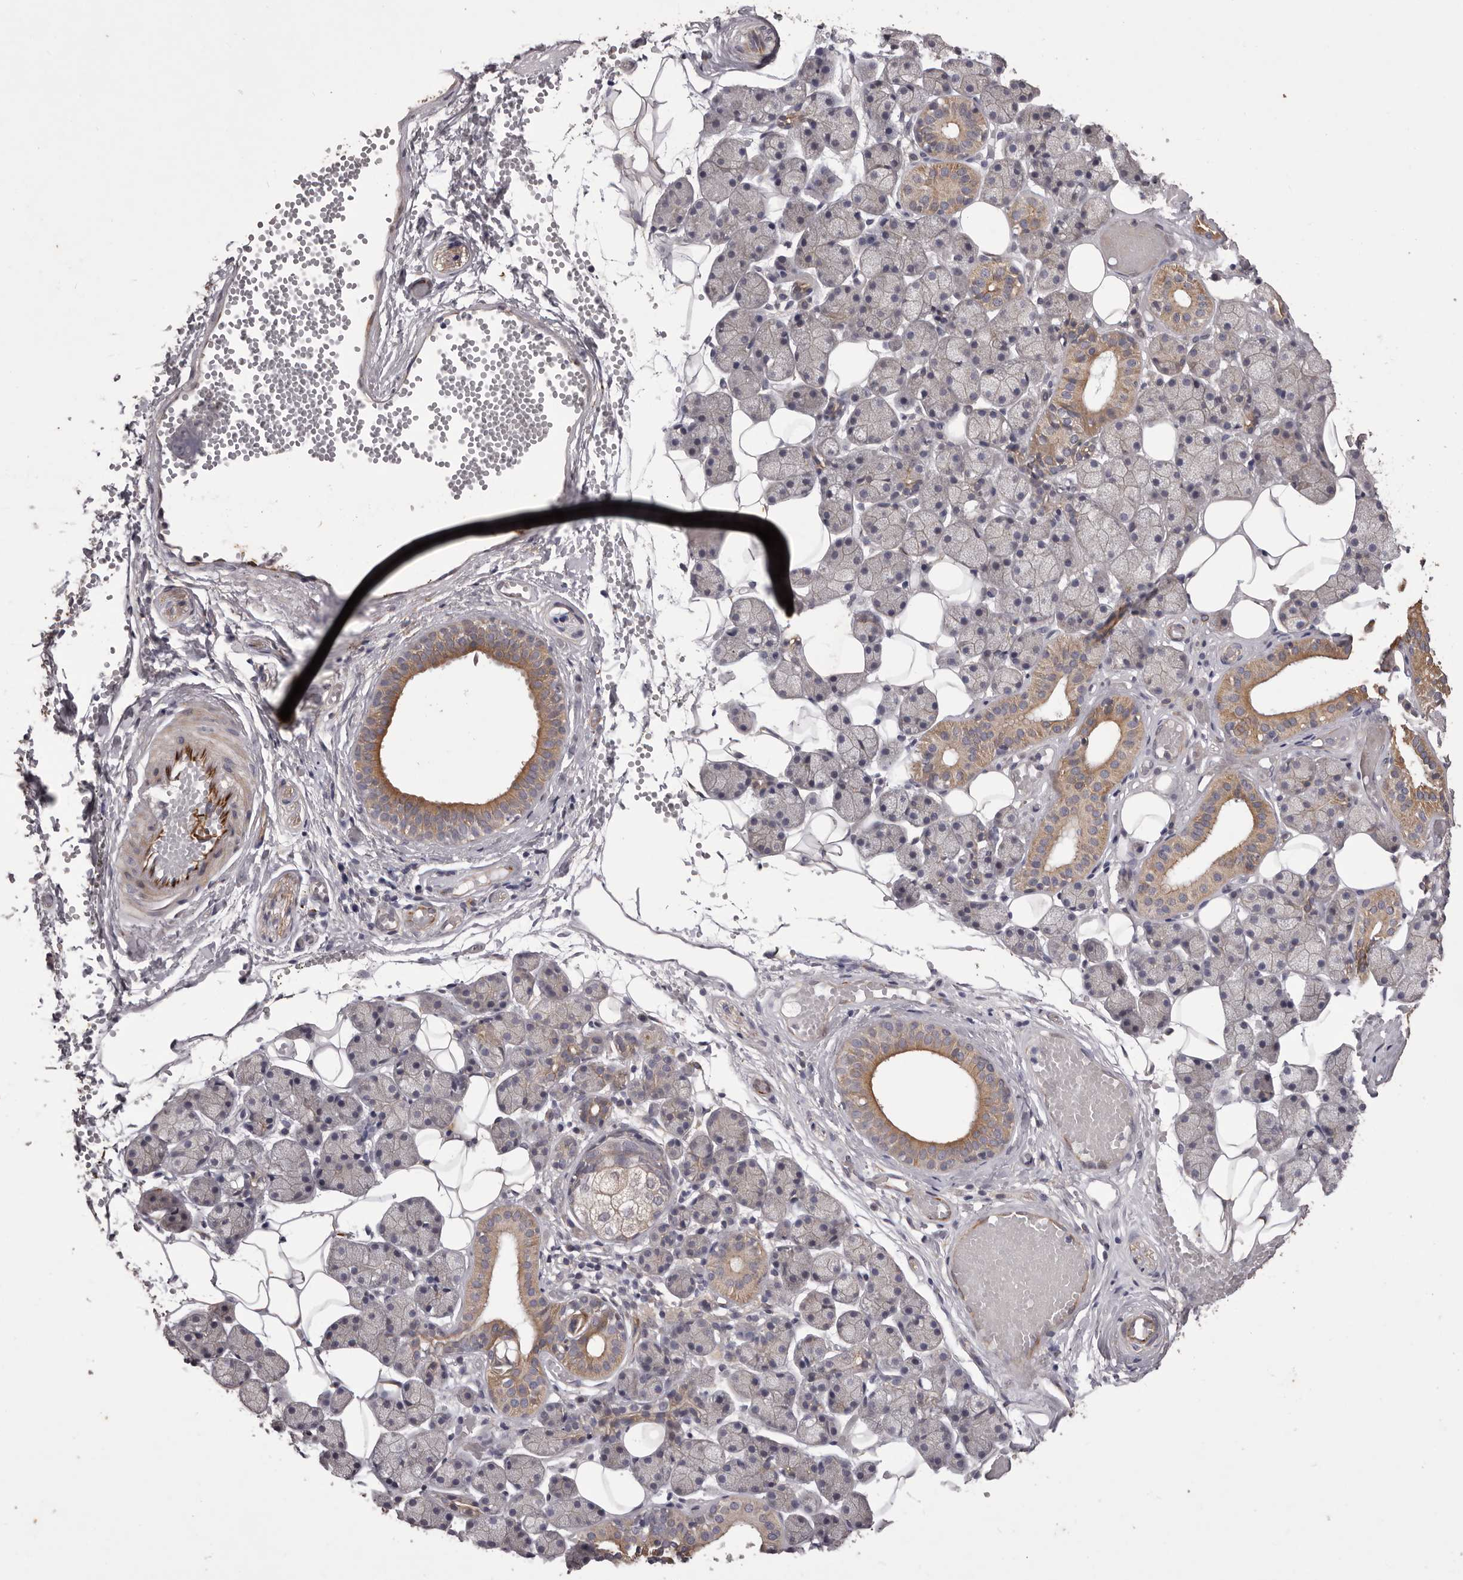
{"staining": {"intensity": "moderate", "quantity": "<25%", "location": "cytoplasmic/membranous"}, "tissue": "salivary gland", "cell_type": "Glandular cells", "image_type": "normal", "snomed": [{"axis": "morphology", "description": "Normal tissue, NOS"}, {"axis": "topography", "description": "Salivary gland"}], "caption": "This image displays immunohistochemistry (IHC) staining of unremarkable human salivary gland, with low moderate cytoplasmic/membranous expression in approximately <25% of glandular cells.", "gene": "PNRC1", "patient": {"sex": "female", "age": 33}}